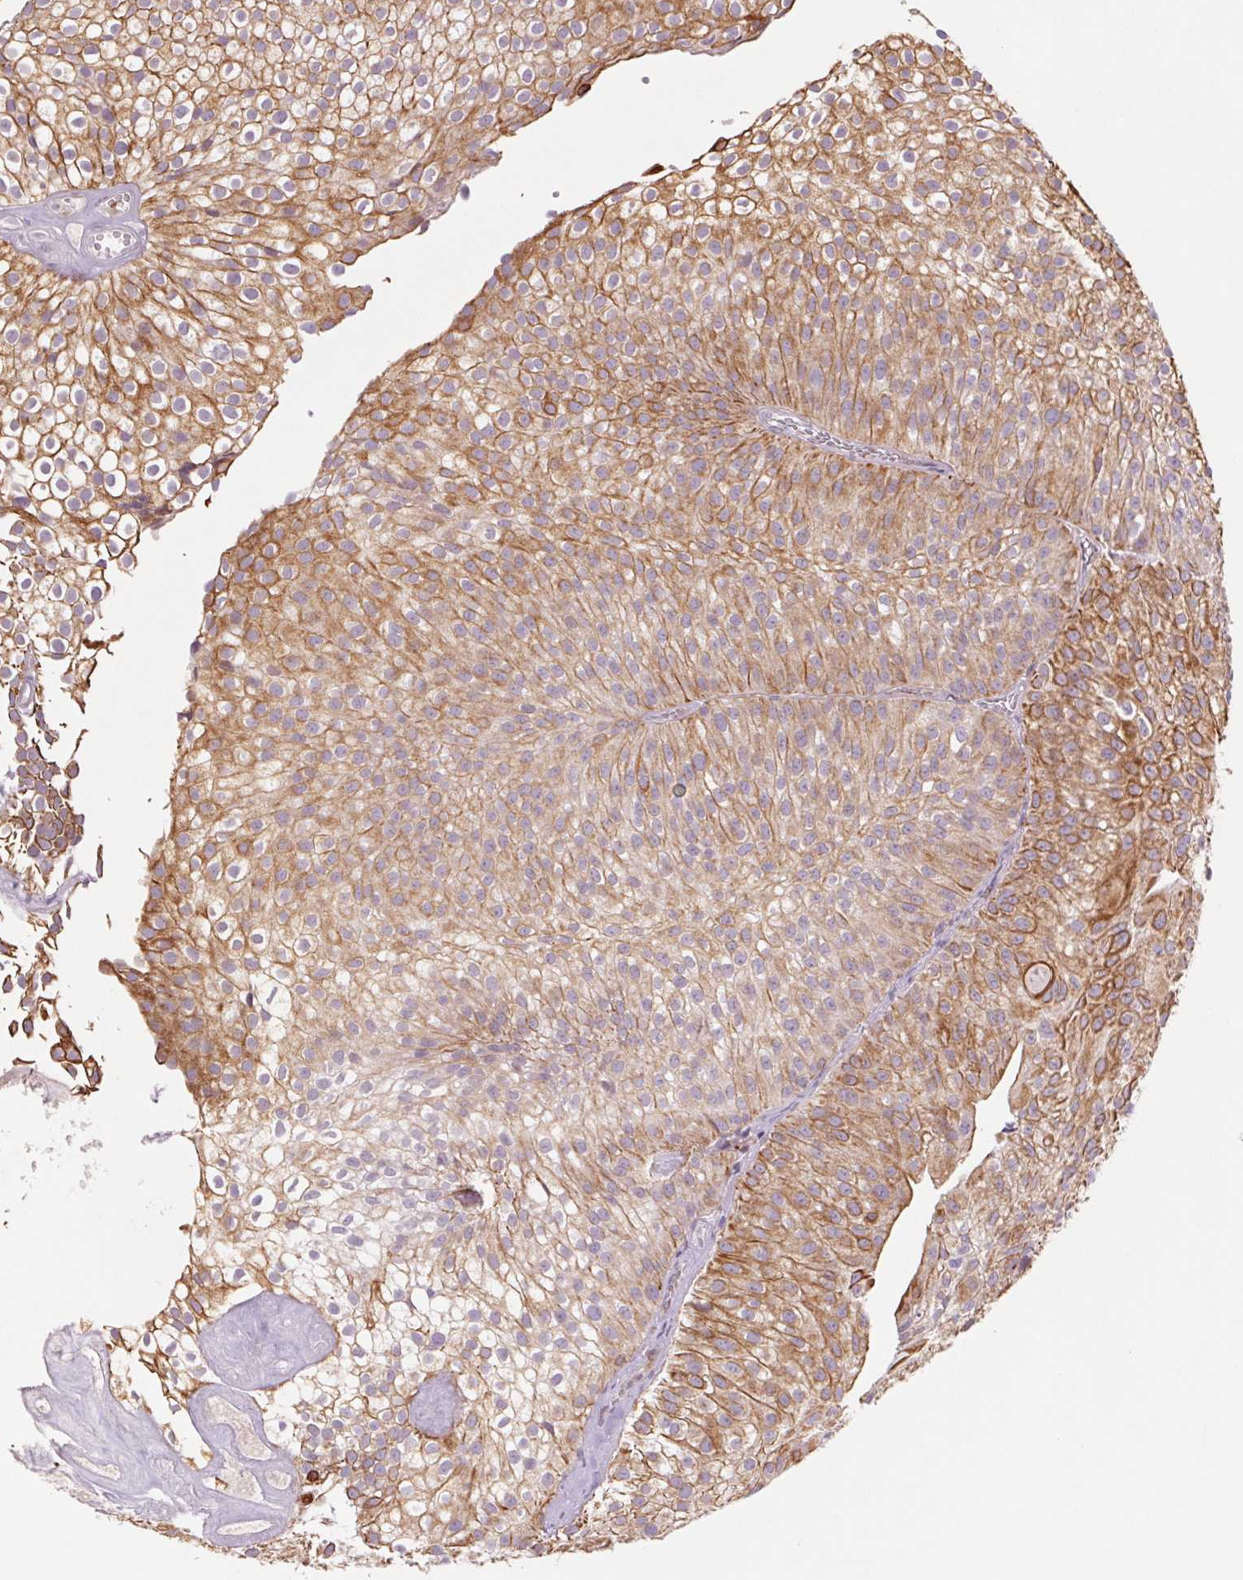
{"staining": {"intensity": "moderate", "quantity": ">75%", "location": "cytoplasmic/membranous"}, "tissue": "urothelial cancer", "cell_type": "Tumor cells", "image_type": "cancer", "snomed": [{"axis": "morphology", "description": "Urothelial carcinoma, Low grade"}, {"axis": "topography", "description": "Urinary bladder"}], "caption": "Immunohistochemistry (IHC) of urothelial carcinoma (low-grade) displays medium levels of moderate cytoplasmic/membranous positivity in approximately >75% of tumor cells.", "gene": "MS4A13", "patient": {"sex": "male", "age": 70}}